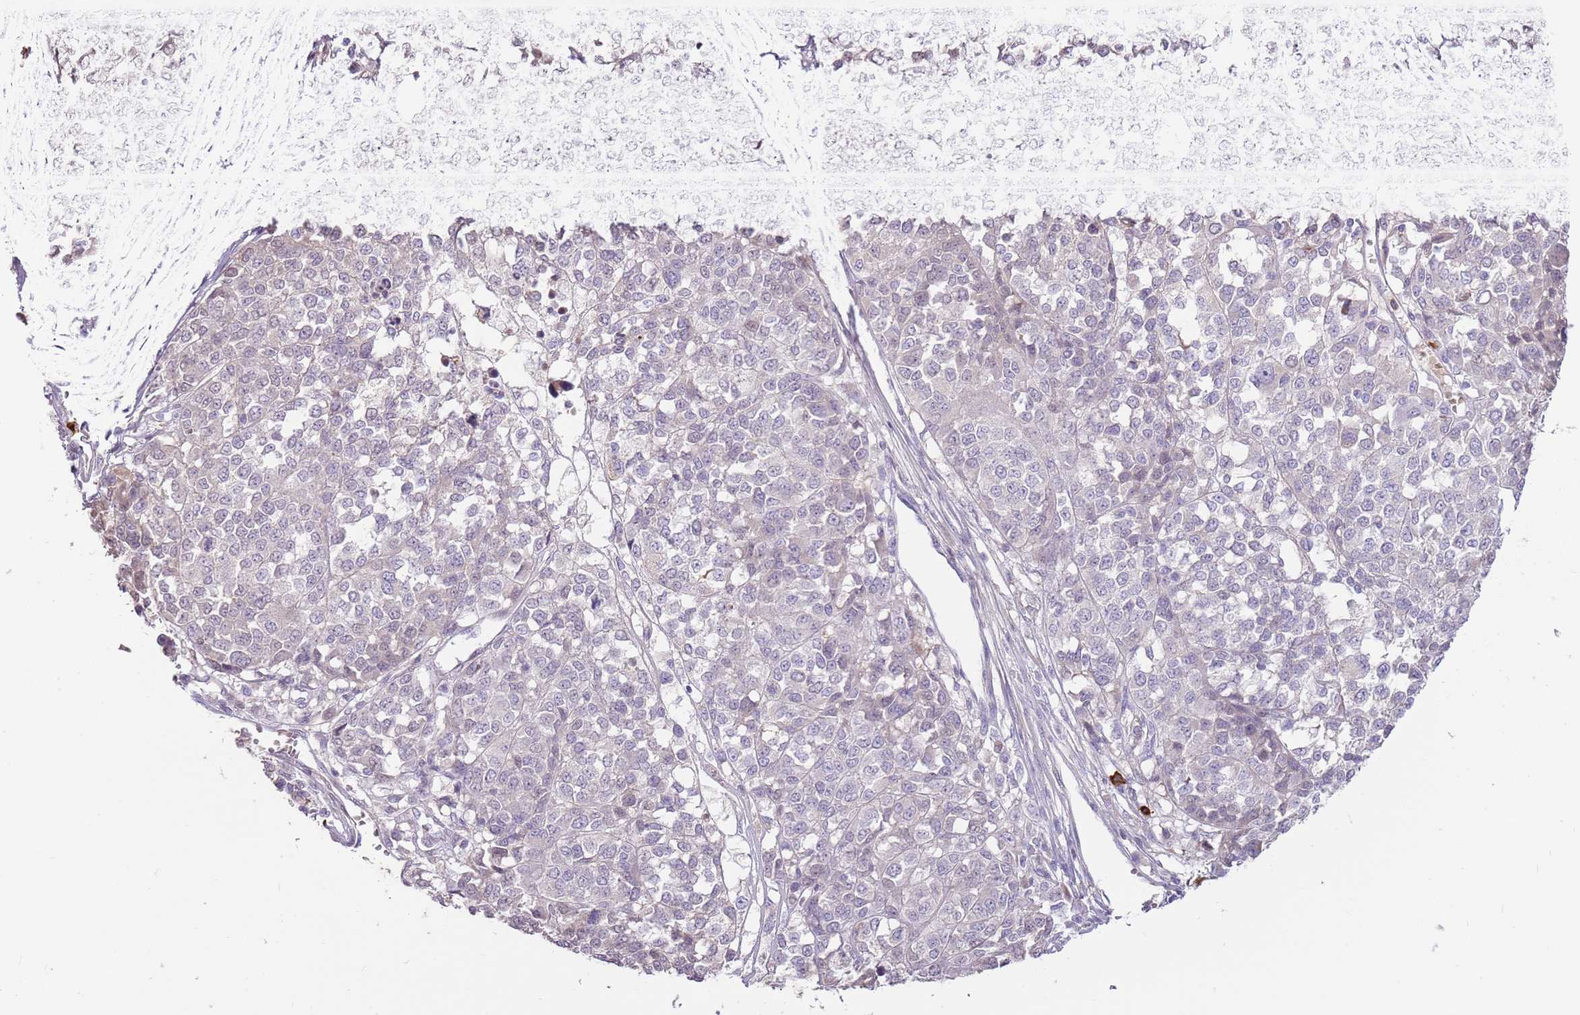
{"staining": {"intensity": "negative", "quantity": "none", "location": "none"}, "tissue": "melanoma", "cell_type": "Tumor cells", "image_type": "cancer", "snomed": [{"axis": "morphology", "description": "Malignant melanoma, Metastatic site"}, {"axis": "topography", "description": "Lymph node"}], "caption": "Human malignant melanoma (metastatic site) stained for a protein using immunohistochemistry (IHC) displays no positivity in tumor cells.", "gene": "MCUB", "patient": {"sex": "male", "age": 44}}